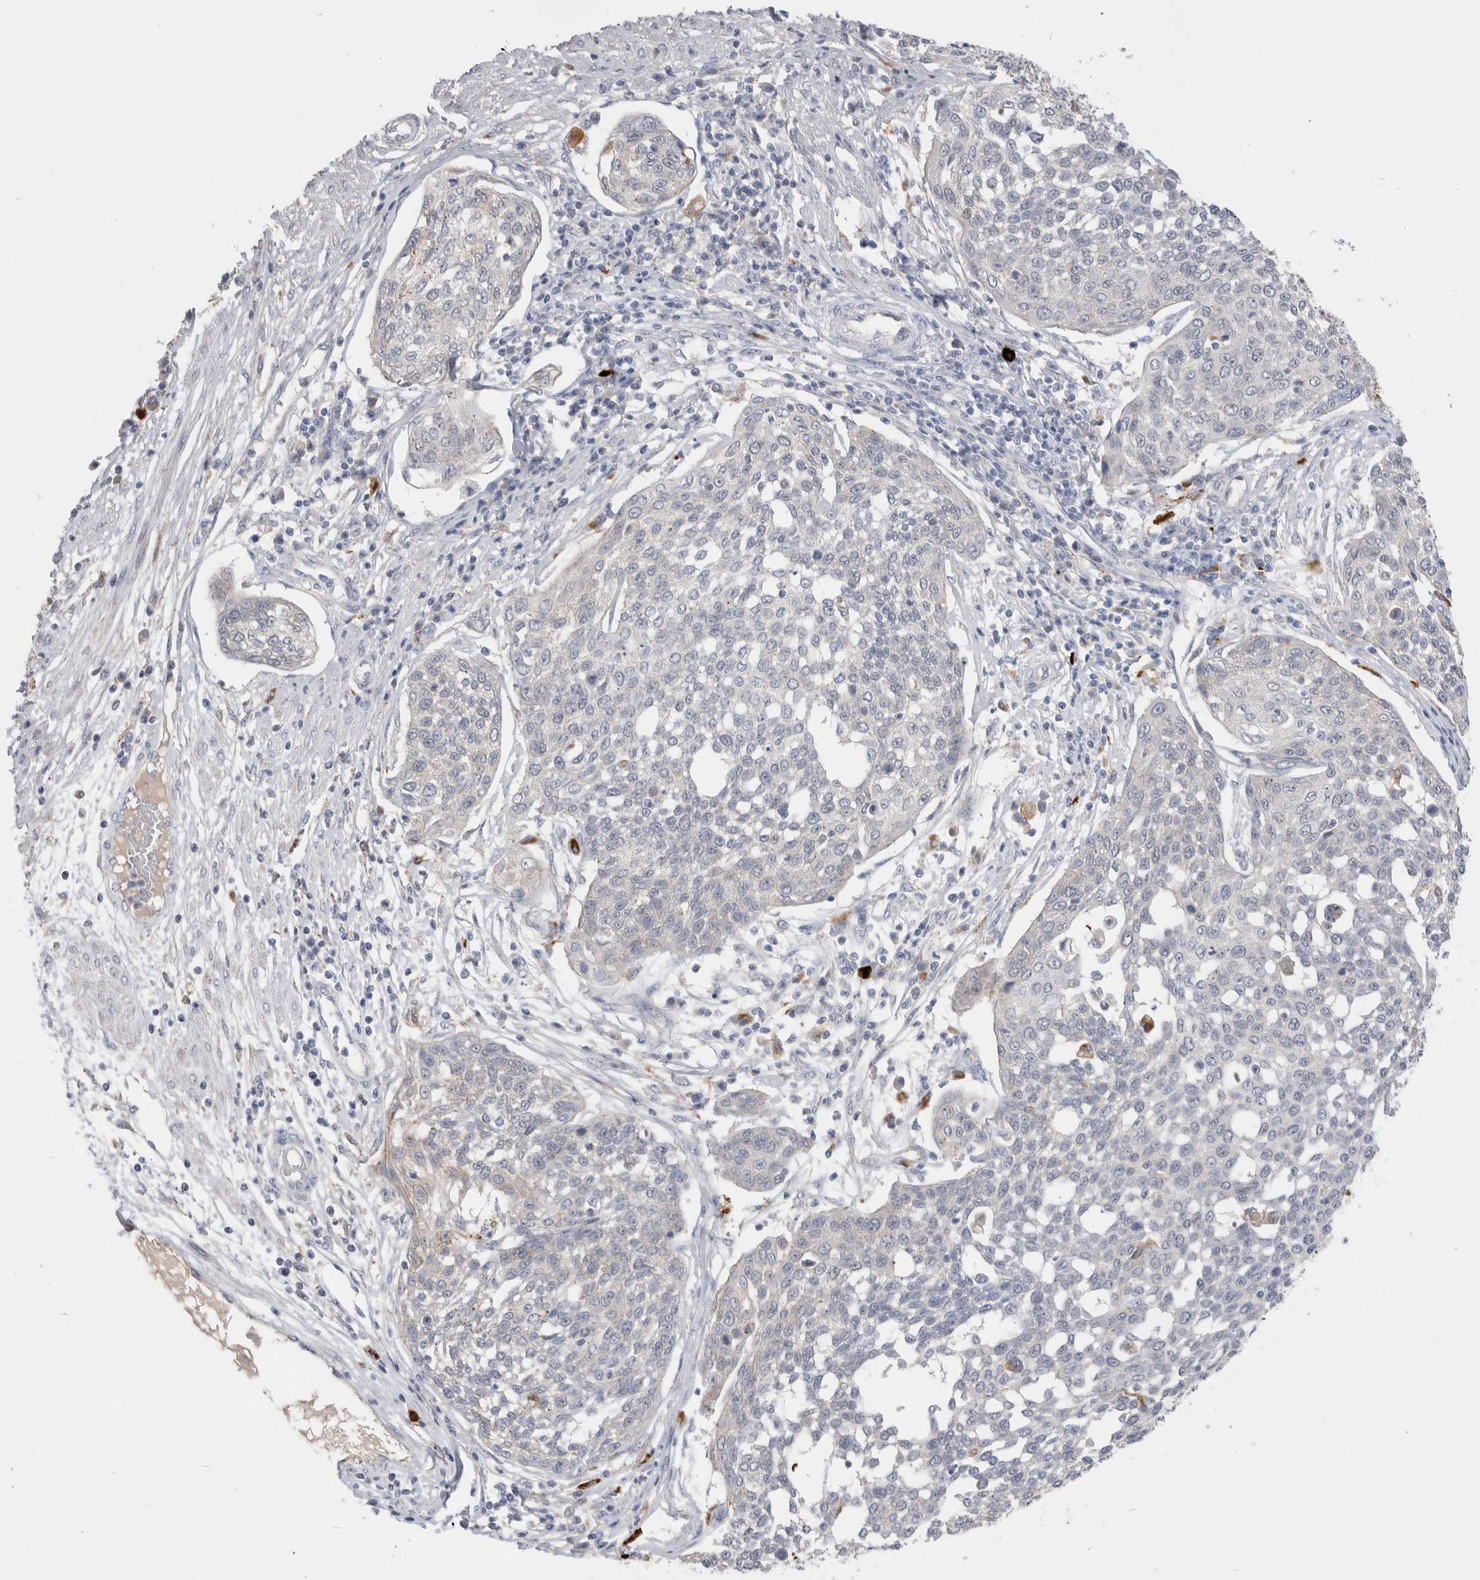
{"staining": {"intensity": "negative", "quantity": "none", "location": "none"}, "tissue": "cervical cancer", "cell_type": "Tumor cells", "image_type": "cancer", "snomed": [{"axis": "morphology", "description": "Squamous cell carcinoma, NOS"}, {"axis": "topography", "description": "Cervix"}], "caption": "Image shows no protein positivity in tumor cells of cervical squamous cell carcinoma tissue.", "gene": "HPGDS", "patient": {"sex": "female", "age": 34}}